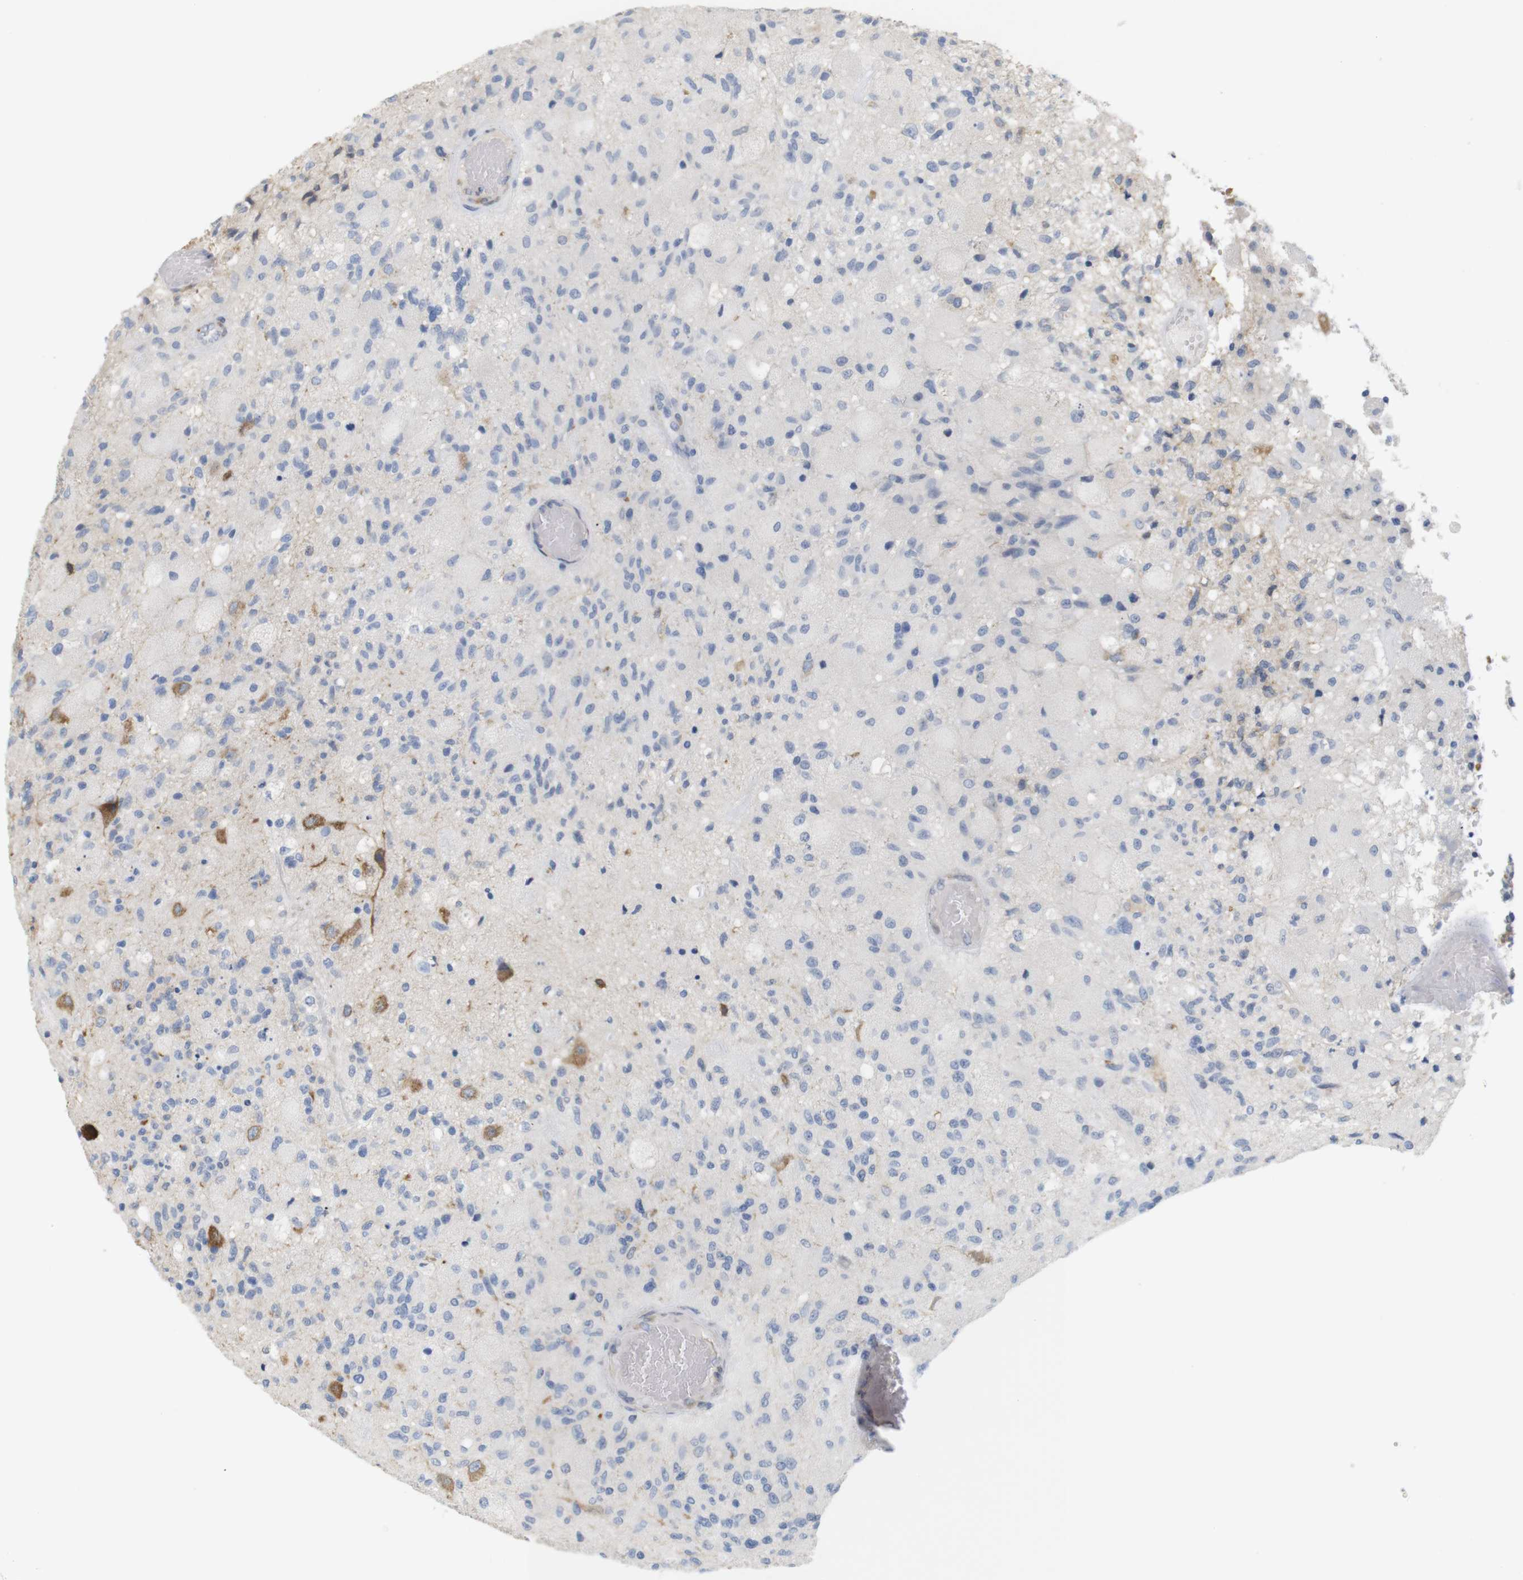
{"staining": {"intensity": "negative", "quantity": "none", "location": "none"}, "tissue": "glioma", "cell_type": "Tumor cells", "image_type": "cancer", "snomed": [{"axis": "morphology", "description": "Normal tissue, NOS"}, {"axis": "morphology", "description": "Glioma, malignant, High grade"}, {"axis": "topography", "description": "Cerebral cortex"}], "caption": "Glioma was stained to show a protein in brown. There is no significant positivity in tumor cells.", "gene": "ITPR1", "patient": {"sex": "male", "age": 77}}